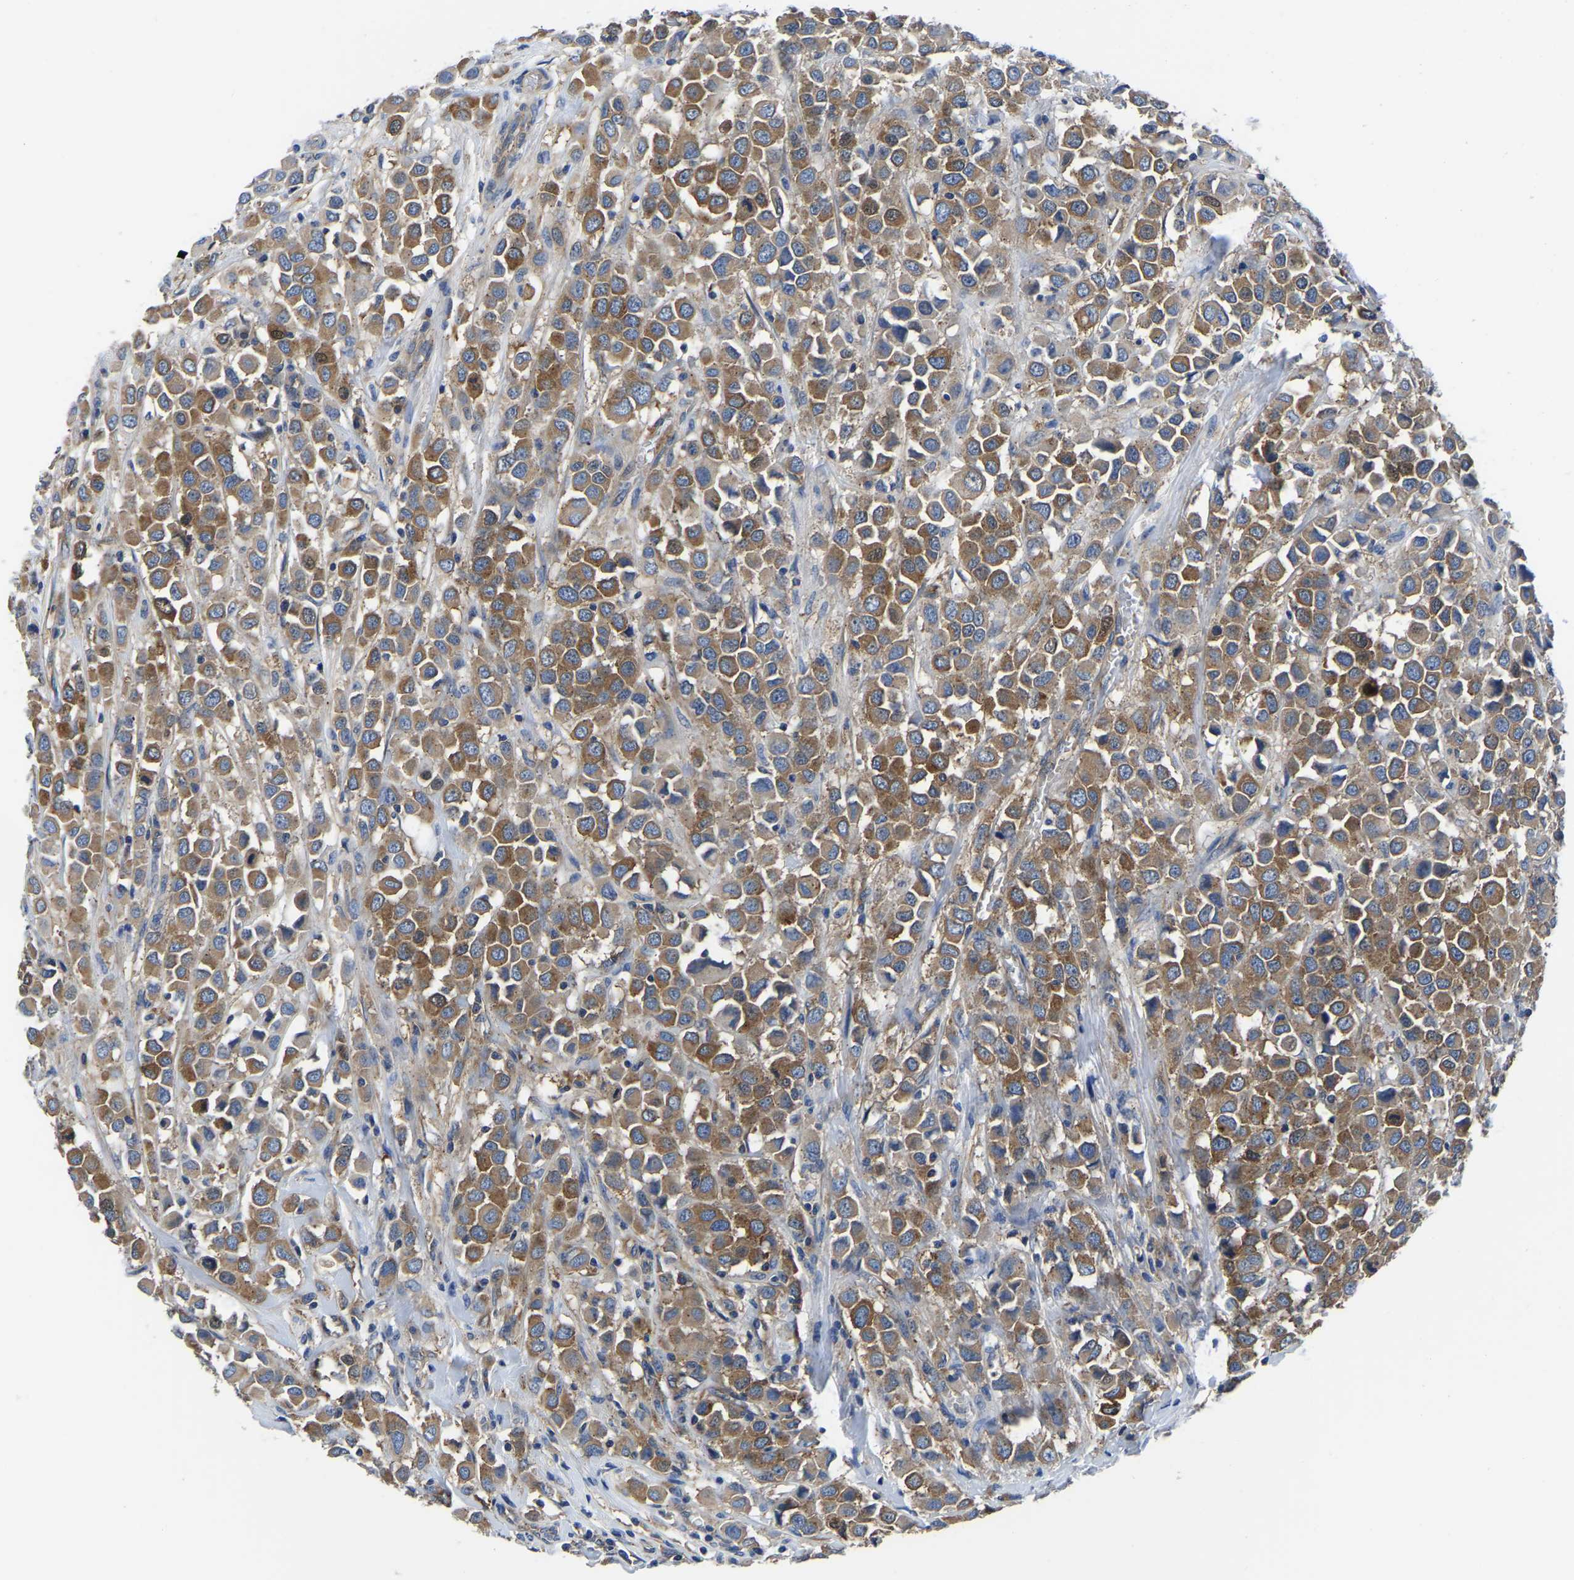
{"staining": {"intensity": "moderate", "quantity": ">75%", "location": "cytoplasmic/membranous"}, "tissue": "breast cancer", "cell_type": "Tumor cells", "image_type": "cancer", "snomed": [{"axis": "morphology", "description": "Duct carcinoma"}, {"axis": "topography", "description": "Breast"}], "caption": "Breast cancer stained with DAB (3,3'-diaminobenzidine) immunohistochemistry demonstrates medium levels of moderate cytoplasmic/membranous positivity in approximately >75% of tumor cells.", "gene": "TFG", "patient": {"sex": "female", "age": 61}}